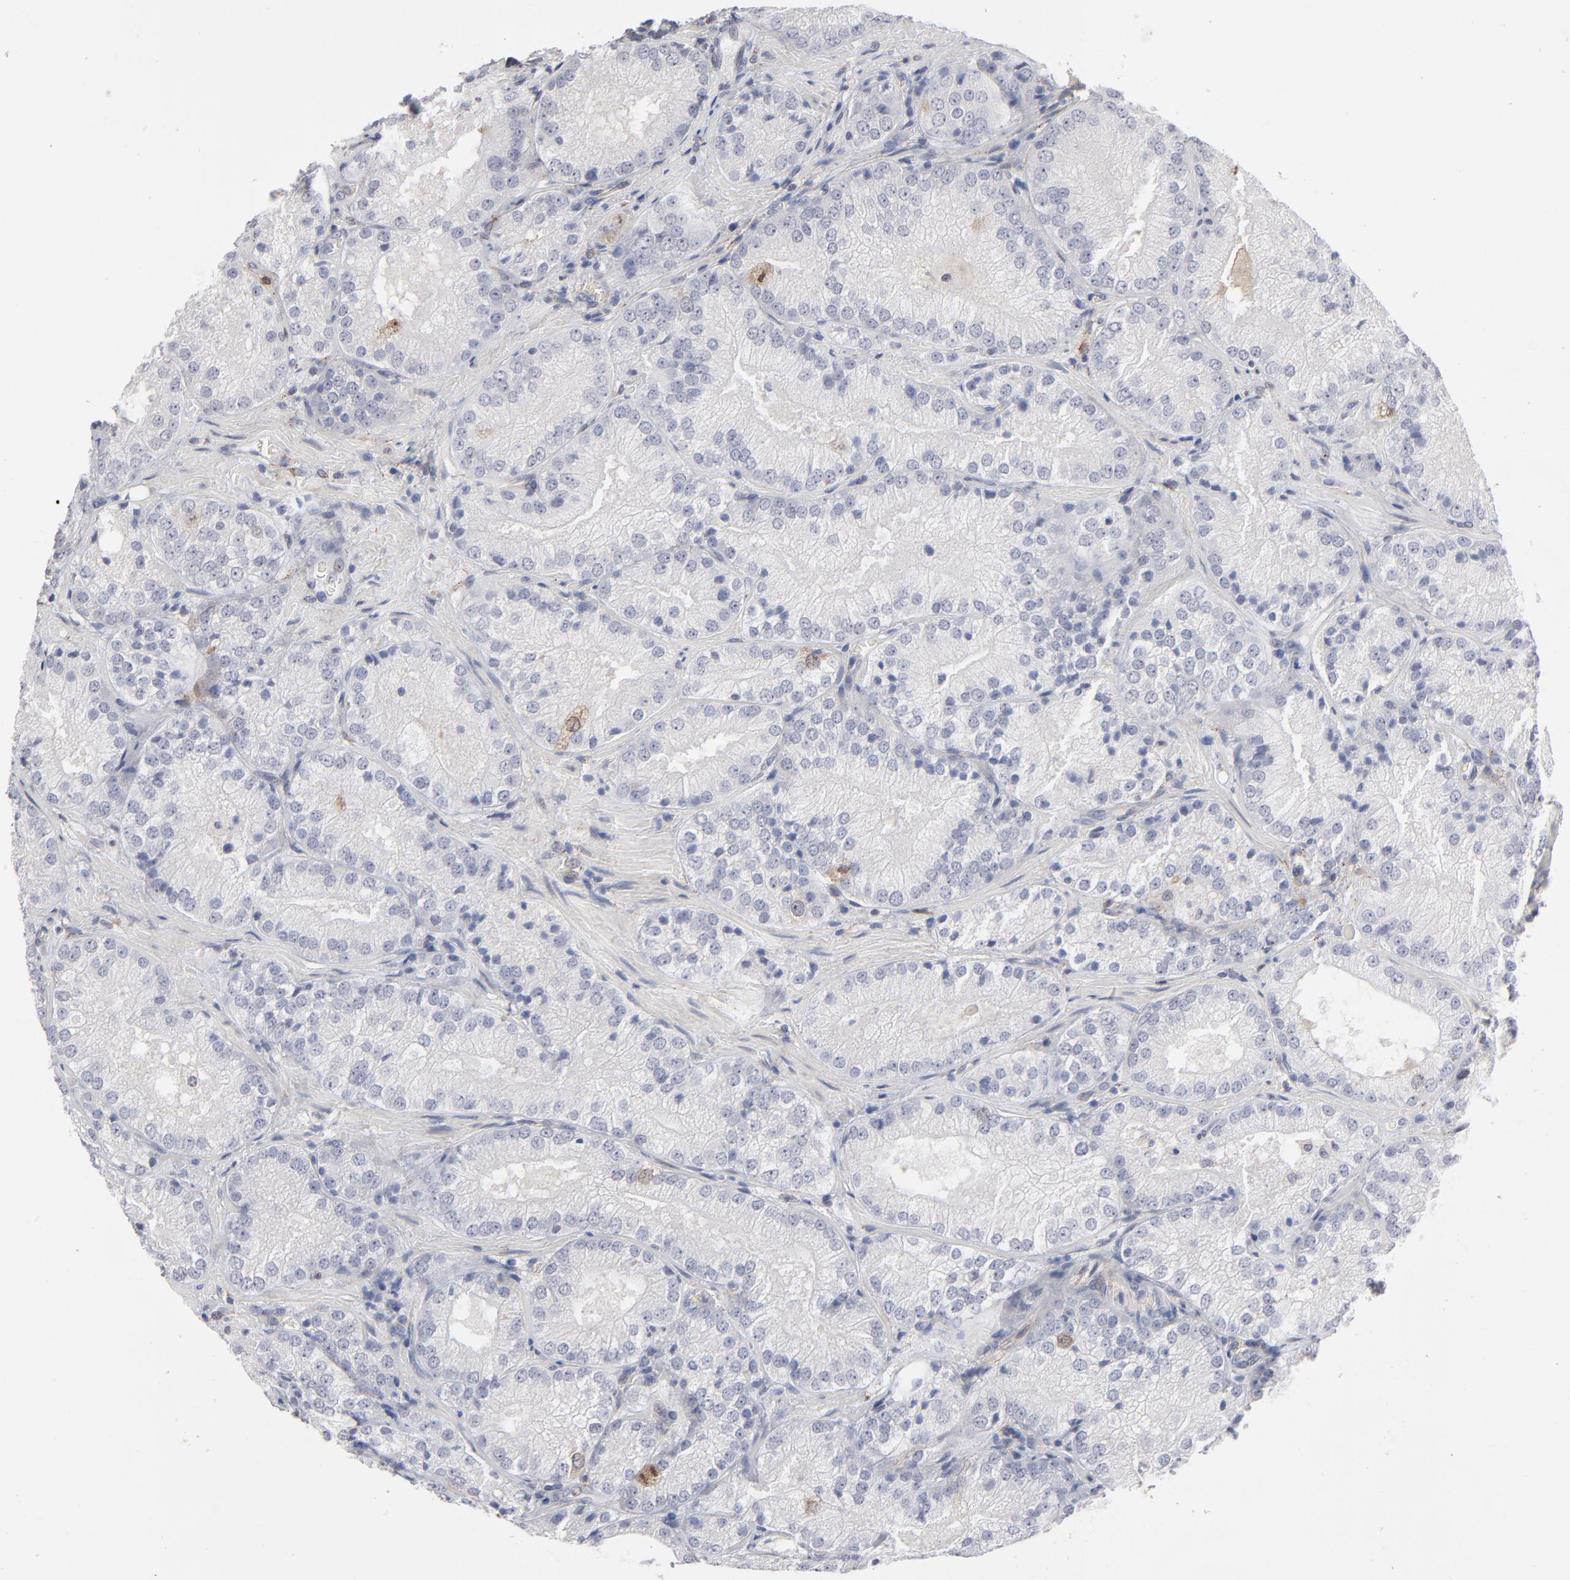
{"staining": {"intensity": "weak", "quantity": "<25%", "location": "cytoplasmic/membranous"}, "tissue": "prostate cancer", "cell_type": "Tumor cells", "image_type": "cancer", "snomed": [{"axis": "morphology", "description": "Adenocarcinoma, Low grade"}, {"axis": "topography", "description": "Prostate"}], "caption": "Immunohistochemistry (IHC) of prostate cancer (low-grade adenocarcinoma) reveals no positivity in tumor cells.", "gene": "AURKA", "patient": {"sex": "male", "age": 60}}